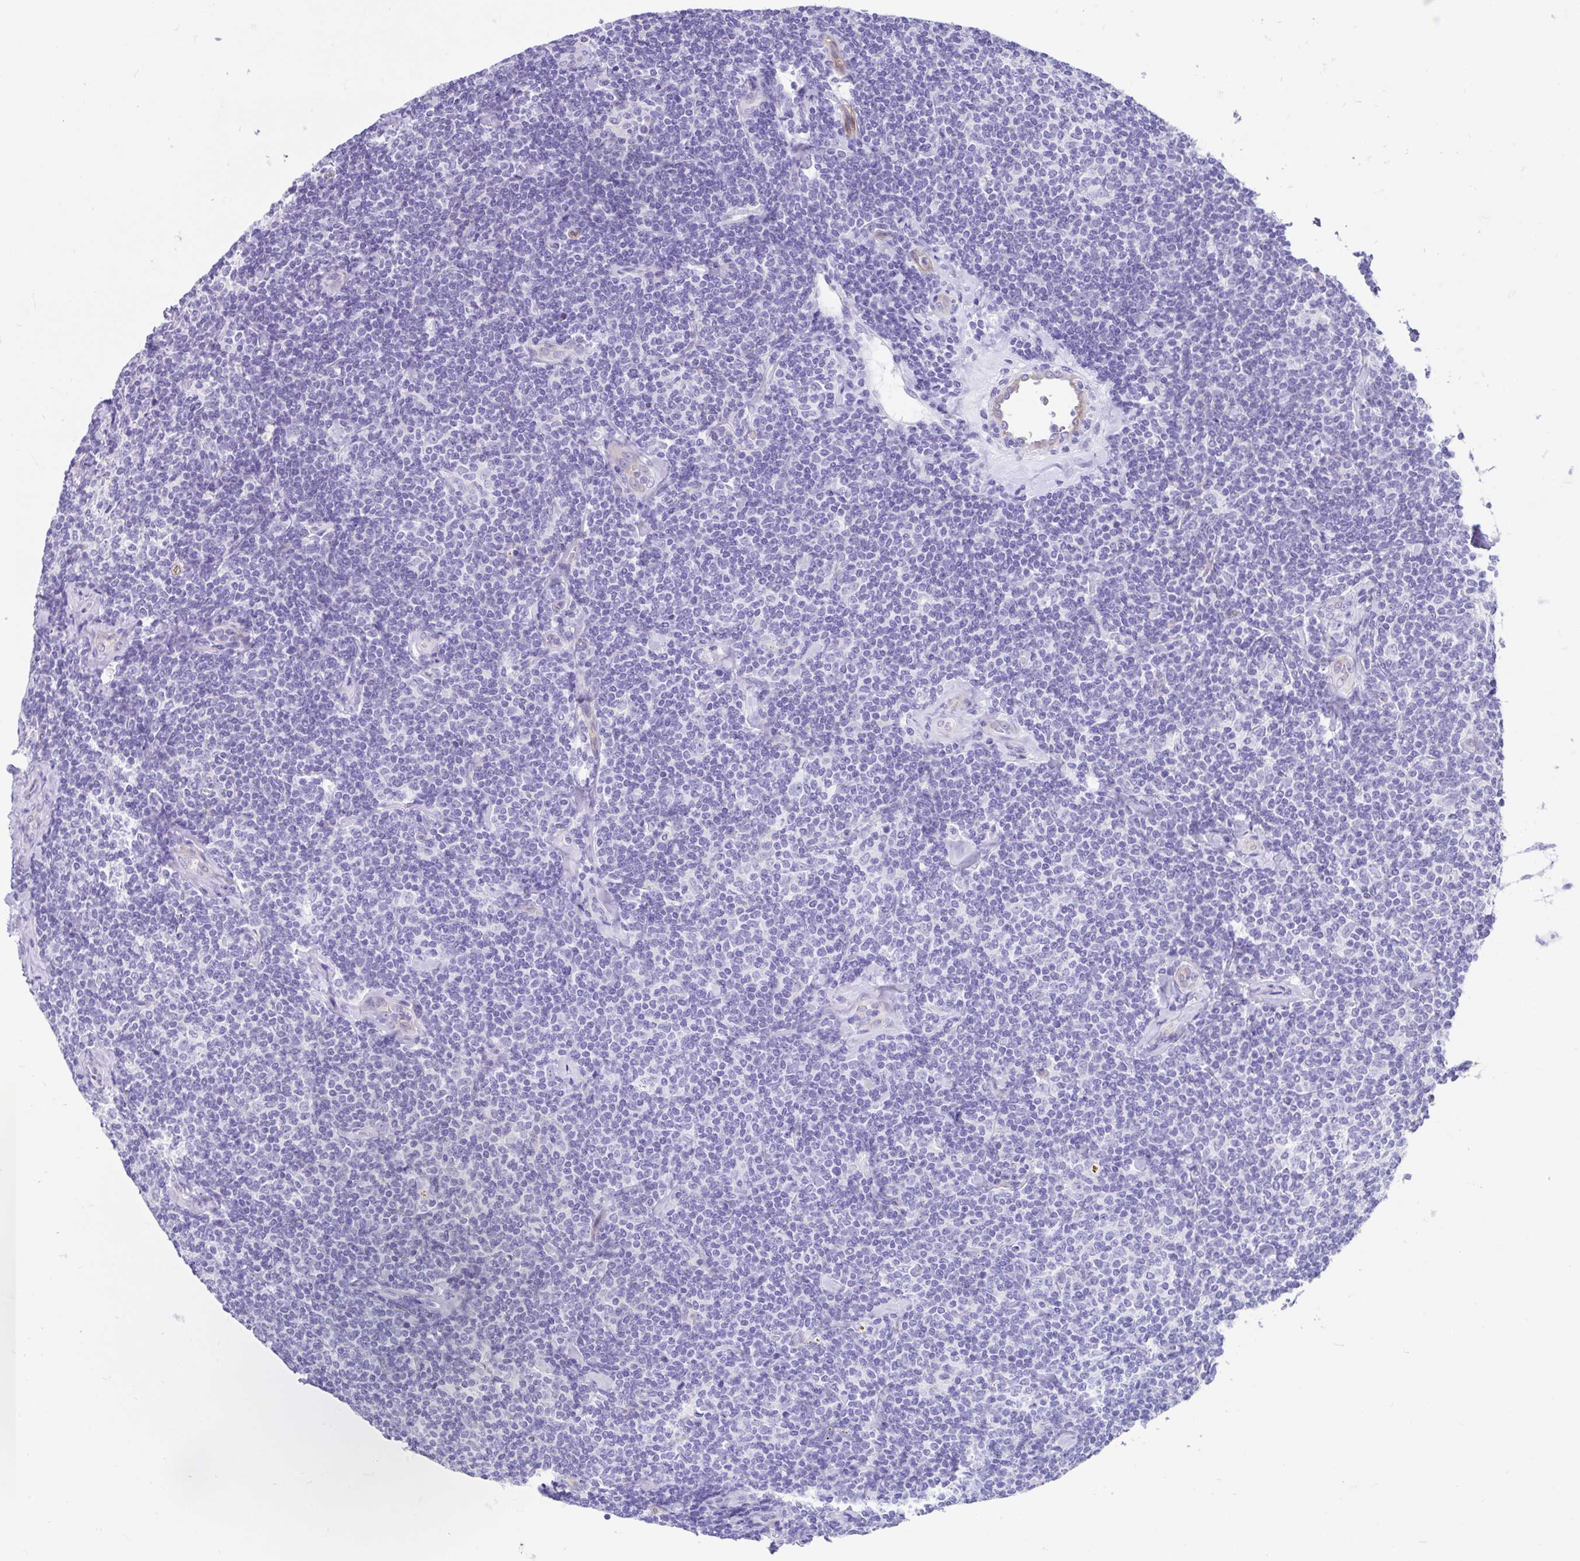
{"staining": {"intensity": "negative", "quantity": "none", "location": "none"}, "tissue": "lymphoma", "cell_type": "Tumor cells", "image_type": "cancer", "snomed": [{"axis": "morphology", "description": "Malignant lymphoma, non-Hodgkin's type, Low grade"}, {"axis": "topography", "description": "Lymph node"}], "caption": "This is a histopathology image of immunohistochemistry (IHC) staining of lymphoma, which shows no staining in tumor cells.", "gene": "FAM107A", "patient": {"sex": "female", "age": 56}}